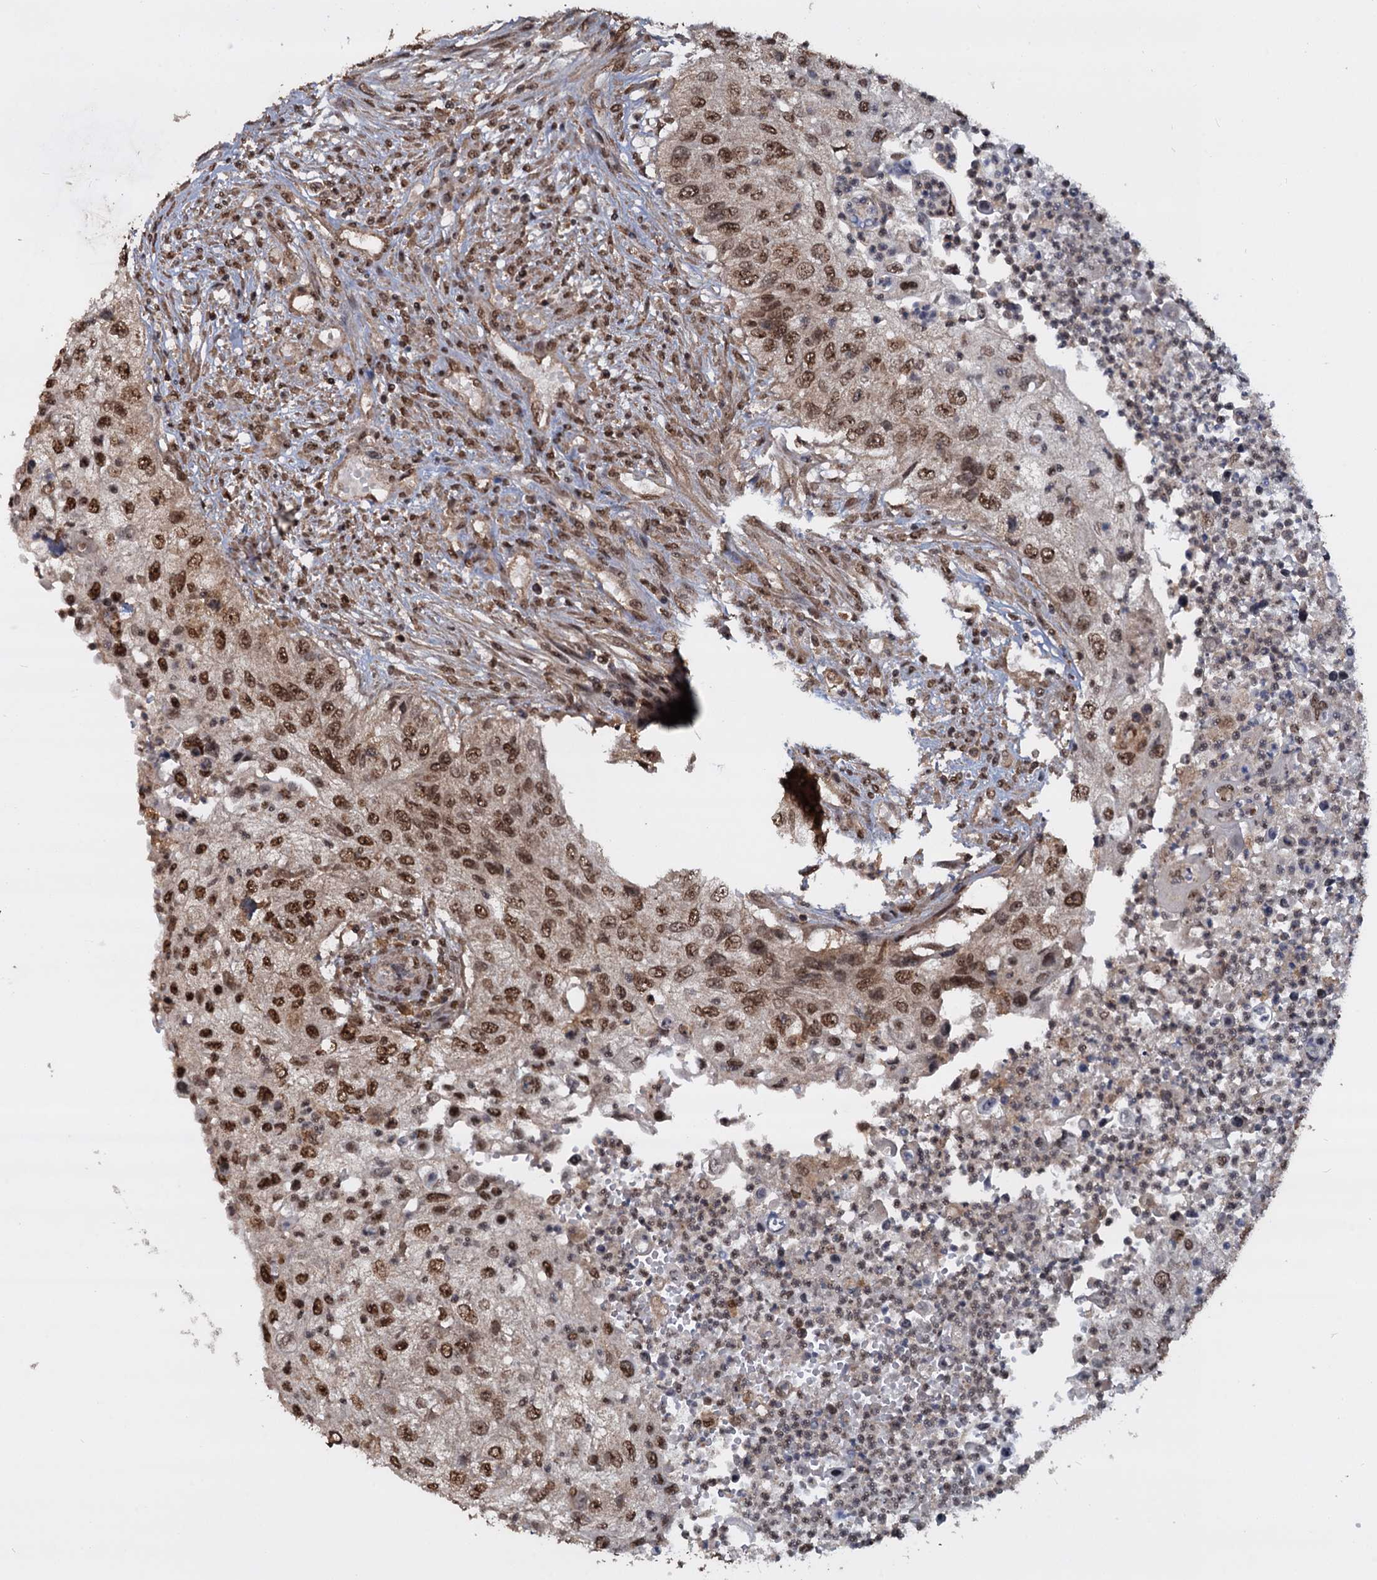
{"staining": {"intensity": "moderate", "quantity": ">75%", "location": "cytoplasmic/membranous,nuclear"}, "tissue": "urothelial cancer", "cell_type": "Tumor cells", "image_type": "cancer", "snomed": [{"axis": "morphology", "description": "Urothelial carcinoma, High grade"}, {"axis": "topography", "description": "Urinary bladder"}], "caption": "Tumor cells display medium levels of moderate cytoplasmic/membranous and nuclear expression in approximately >75% of cells in human high-grade urothelial carcinoma.", "gene": "FAM216B", "patient": {"sex": "female", "age": 60}}